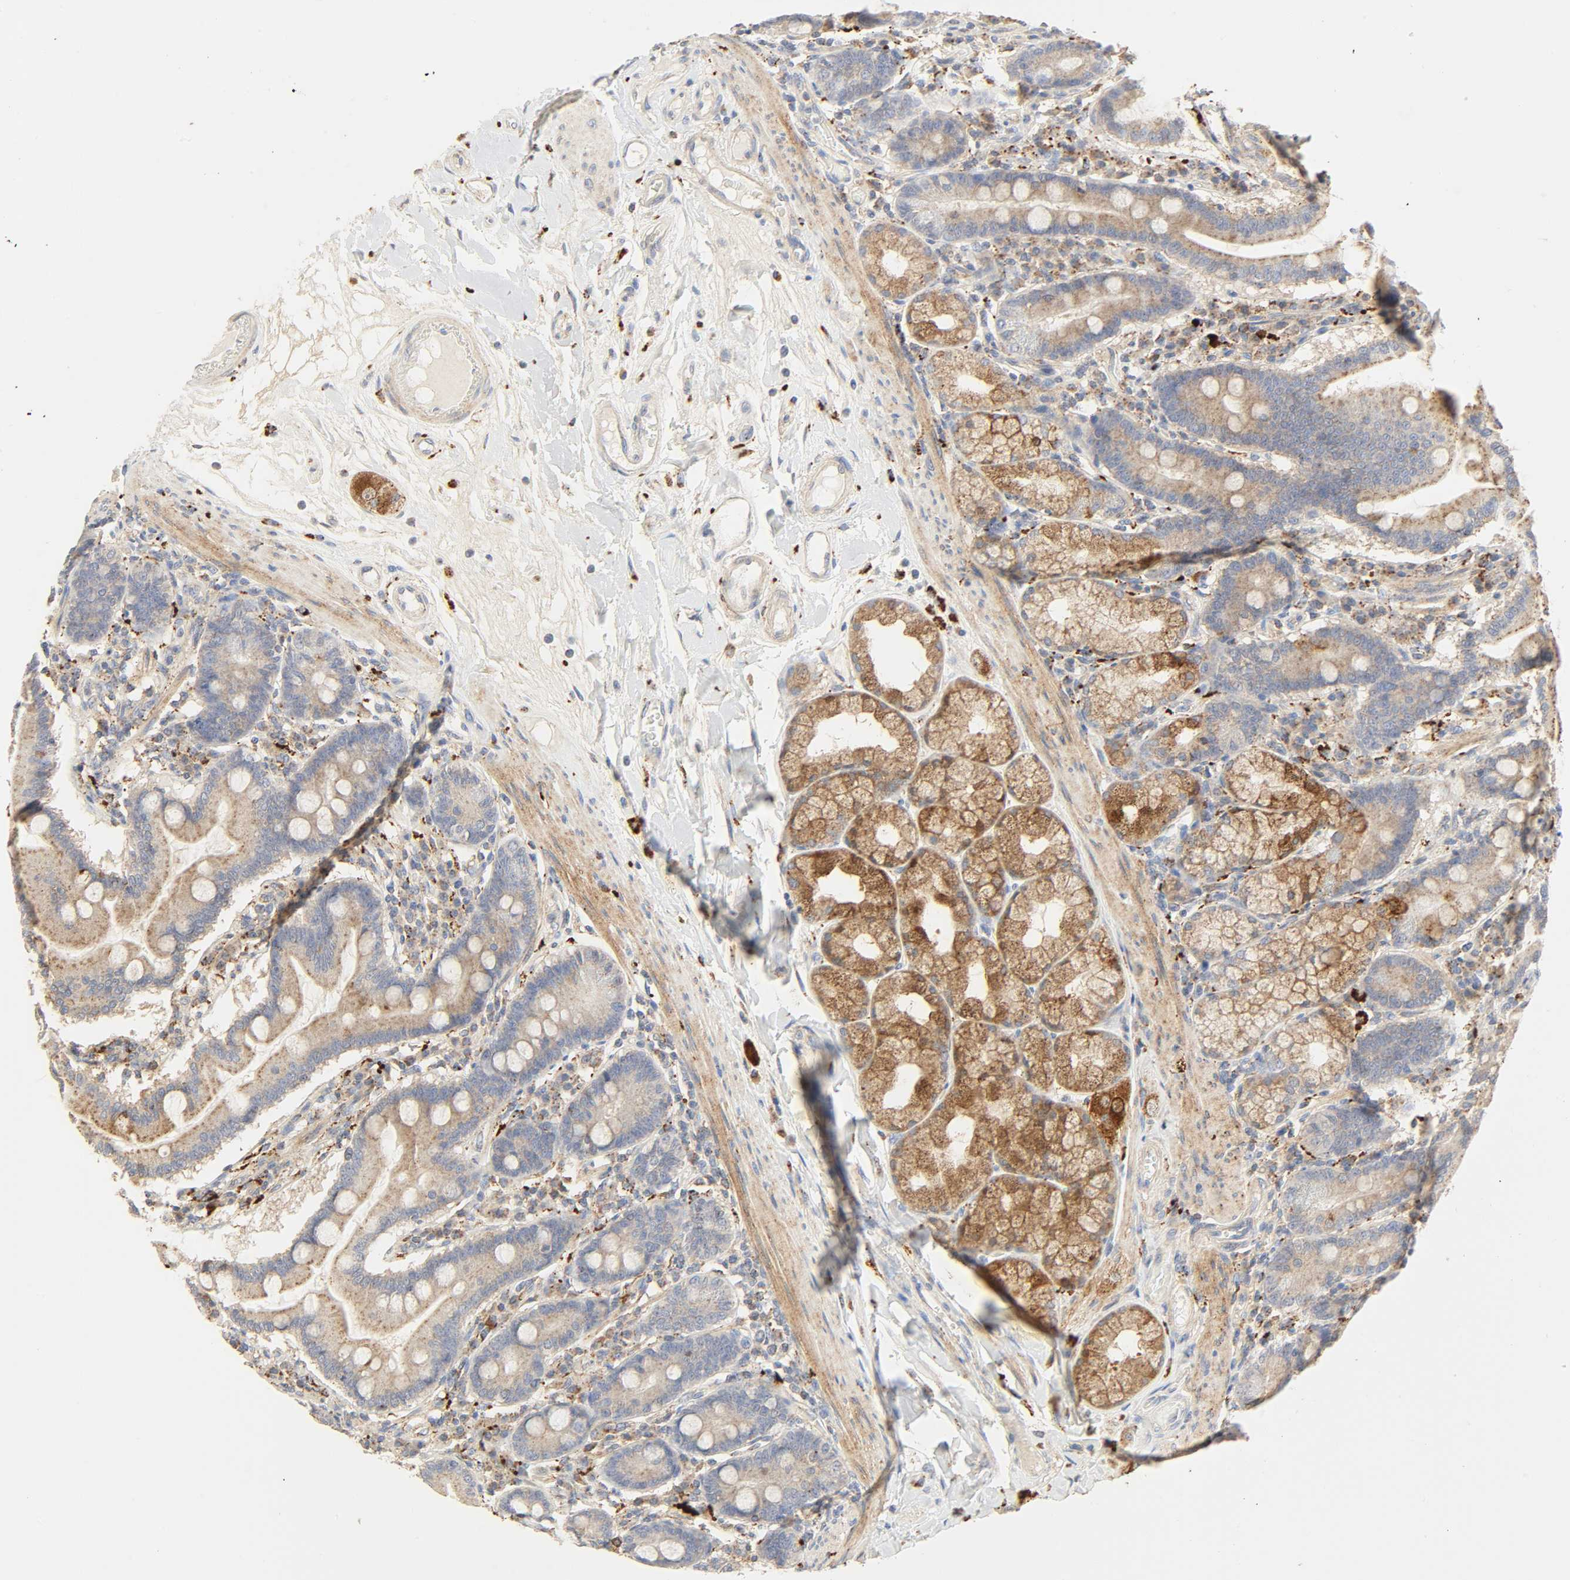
{"staining": {"intensity": "moderate", "quantity": ">75%", "location": "cytoplasmic/membranous"}, "tissue": "duodenum", "cell_type": "Glandular cells", "image_type": "normal", "snomed": [{"axis": "morphology", "description": "Normal tissue, NOS"}, {"axis": "topography", "description": "Duodenum"}], "caption": "A high-resolution histopathology image shows immunohistochemistry staining of benign duodenum, which reveals moderate cytoplasmic/membranous positivity in about >75% of glandular cells. (DAB (3,3'-diaminobenzidine) = brown stain, brightfield microscopy at high magnification).", "gene": "CAMK2A", "patient": {"sex": "female", "age": 64}}